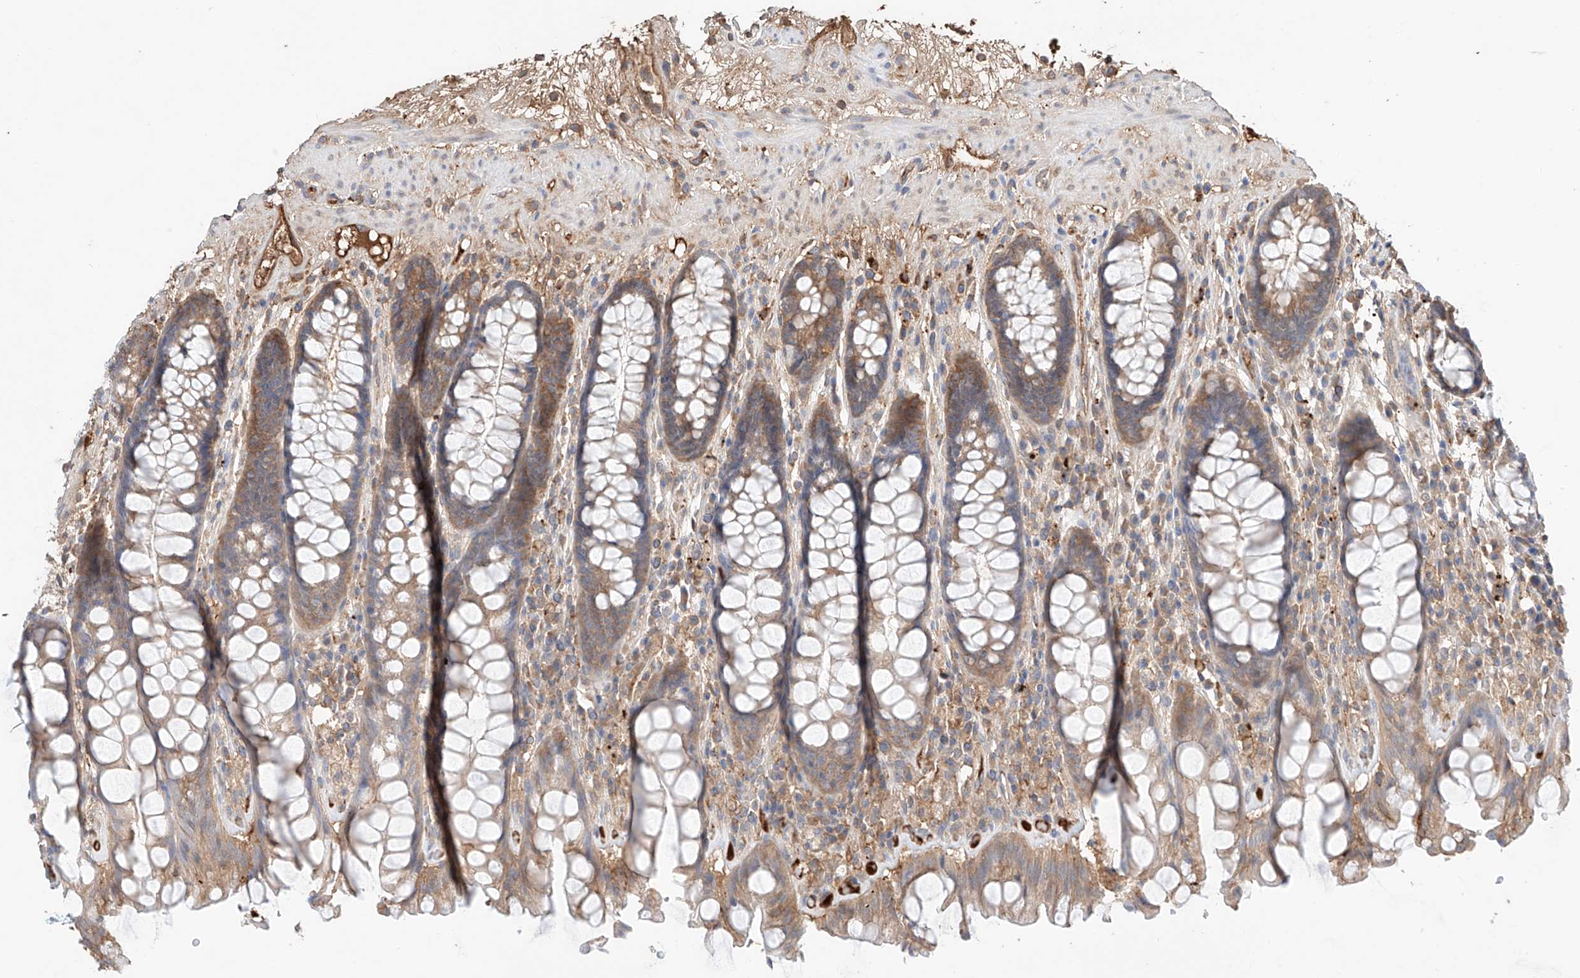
{"staining": {"intensity": "moderate", "quantity": ">75%", "location": "cytoplasmic/membranous"}, "tissue": "rectum", "cell_type": "Glandular cells", "image_type": "normal", "snomed": [{"axis": "morphology", "description": "Normal tissue, NOS"}, {"axis": "topography", "description": "Rectum"}], "caption": "High-power microscopy captured an immunohistochemistry (IHC) photomicrograph of normal rectum, revealing moderate cytoplasmic/membranous expression in about >75% of glandular cells.", "gene": "PGGT1B", "patient": {"sex": "male", "age": 64}}